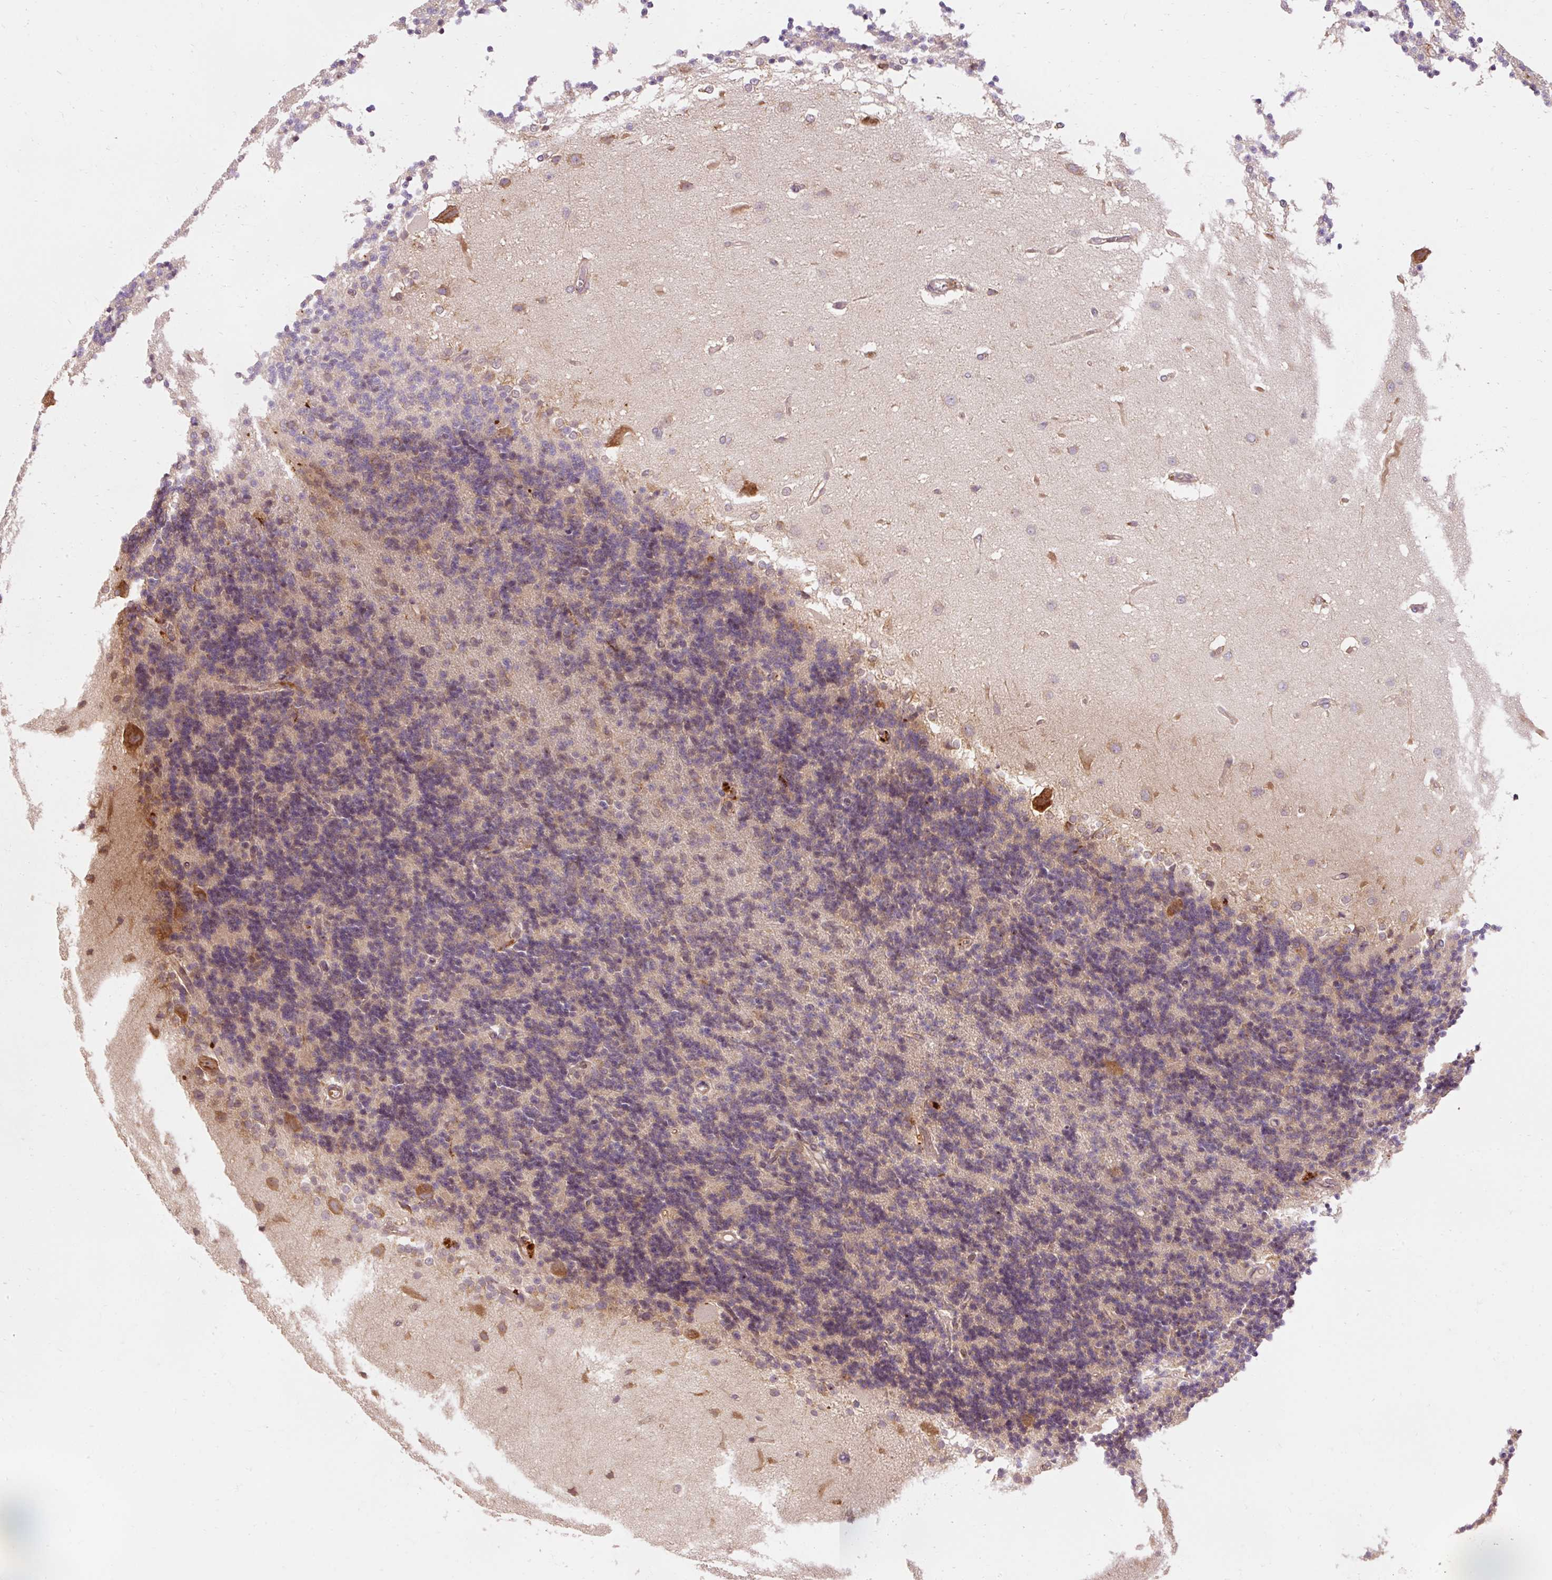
{"staining": {"intensity": "weak", "quantity": "<25%", "location": "cytoplasmic/membranous"}, "tissue": "cerebellum", "cell_type": "Cells in granular layer", "image_type": "normal", "snomed": [{"axis": "morphology", "description": "Normal tissue, NOS"}, {"axis": "topography", "description": "Cerebellum"}], "caption": "Immunohistochemistry (IHC) of benign human cerebellum displays no positivity in cells in granular layer. (DAB (3,3'-diaminobenzidine) immunohistochemistry, high magnification).", "gene": "PDAP1", "patient": {"sex": "female", "age": 29}}